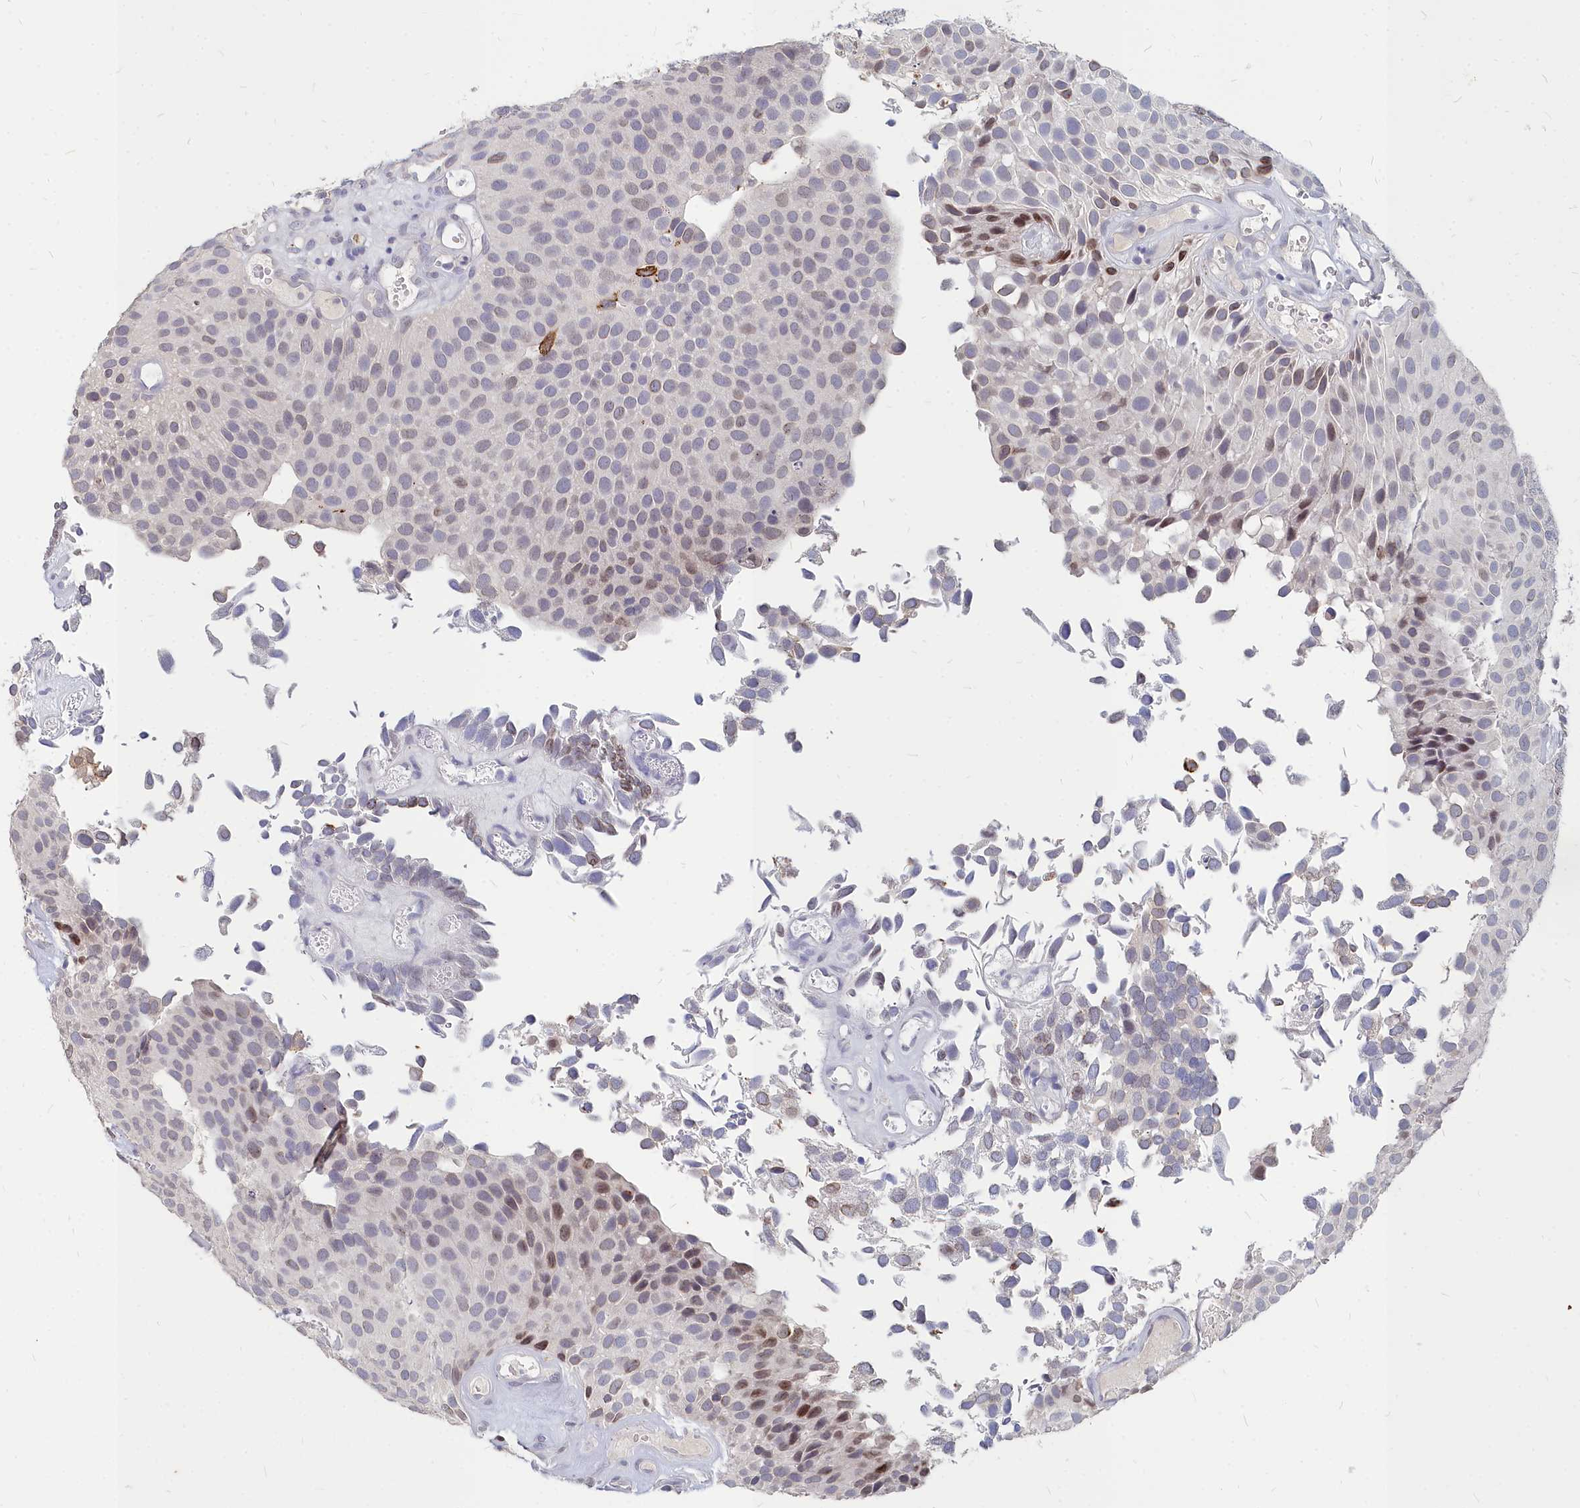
{"staining": {"intensity": "moderate", "quantity": "<25%", "location": "nuclear"}, "tissue": "urothelial cancer", "cell_type": "Tumor cells", "image_type": "cancer", "snomed": [{"axis": "morphology", "description": "Urothelial carcinoma, Low grade"}, {"axis": "topography", "description": "Urinary bladder"}], "caption": "Immunohistochemical staining of human urothelial cancer shows moderate nuclear protein positivity in about <25% of tumor cells.", "gene": "NOXA1", "patient": {"sex": "male", "age": 89}}